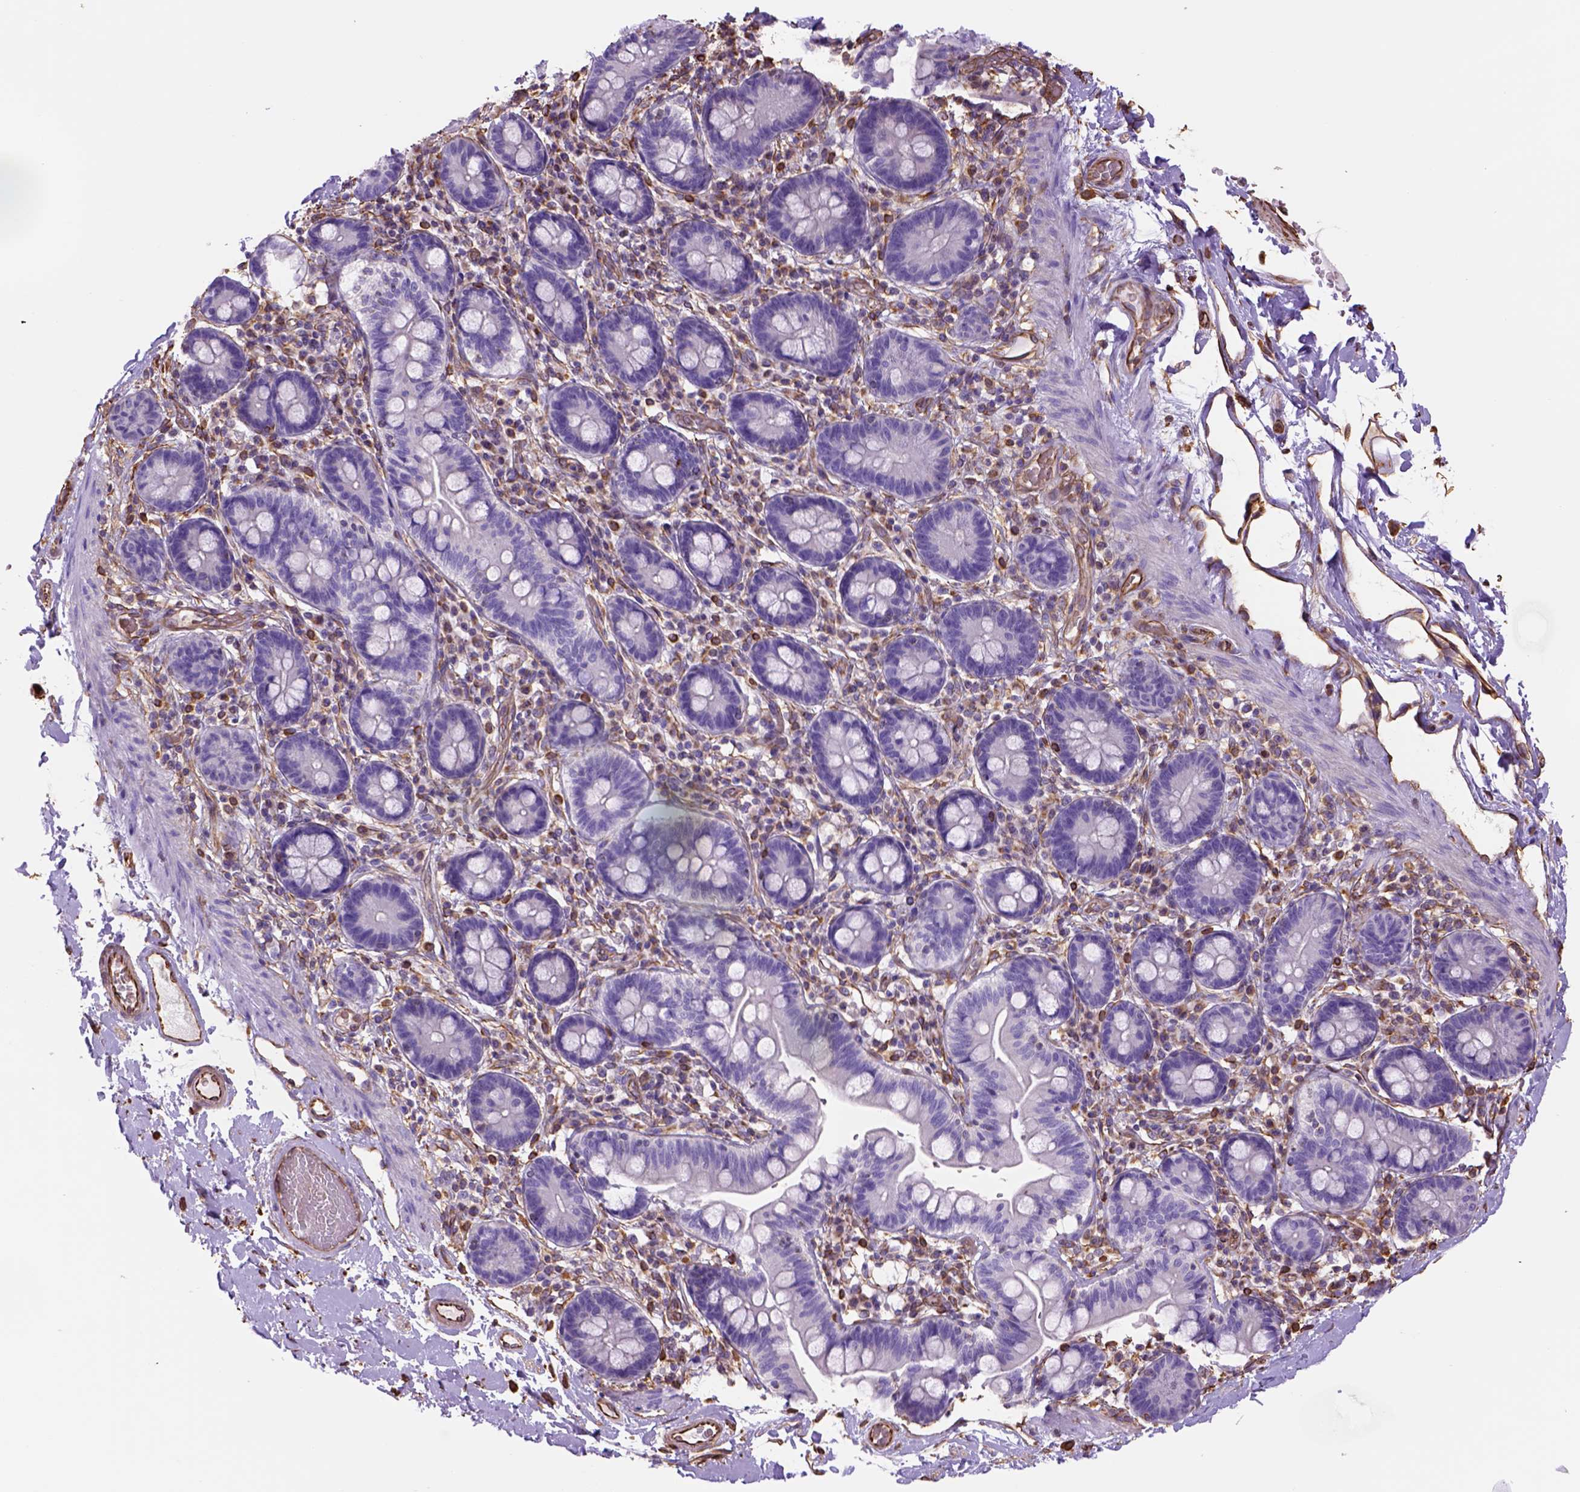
{"staining": {"intensity": "negative", "quantity": "none", "location": "none"}, "tissue": "smooth muscle", "cell_type": "Smooth muscle cells", "image_type": "normal", "snomed": [{"axis": "morphology", "description": "Normal tissue, NOS"}, {"axis": "topography", "description": "Smooth muscle"}, {"axis": "topography", "description": "Colon"}], "caption": "IHC image of normal smooth muscle stained for a protein (brown), which demonstrates no positivity in smooth muscle cells. Brightfield microscopy of immunohistochemistry (IHC) stained with DAB (3,3'-diaminobenzidine) (brown) and hematoxylin (blue), captured at high magnification.", "gene": "ZZZ3", "patient": {"sex": "male", "age": 73}}